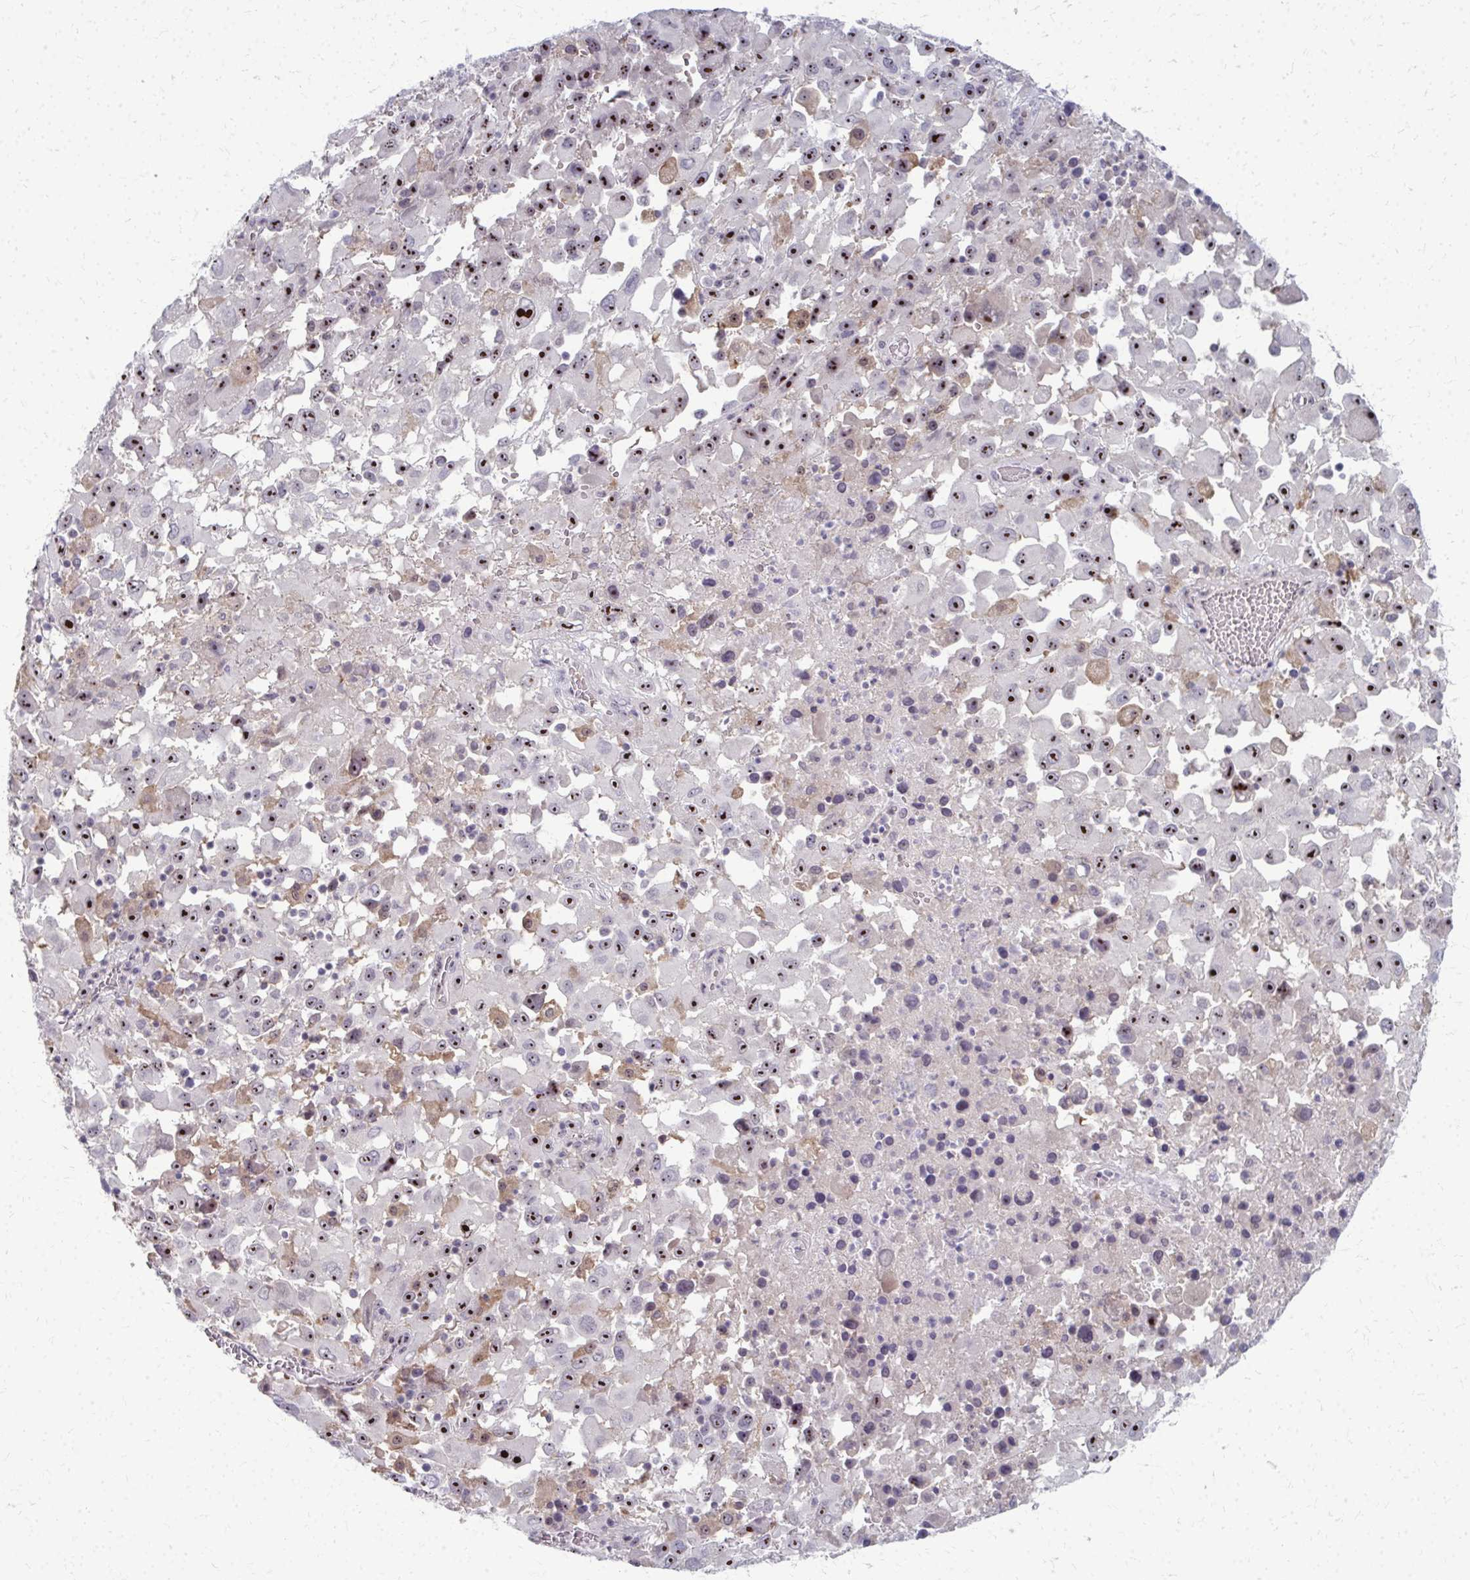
{"staining": {"intensity": "moderate", "quantity": ">75%", "location": "nuclear"}, "tissue": "melanoma", "cell_type": "Tumor cells", "image_type": "cancer", "snomed": [{"axis": "morphology", "description": "Malignant melanoma, Metastatic site"}, {"axis": "topography", "description": "Soft tissue"}], "caption": "Moderate nuclear protein expression is appreciated in approximately >75% of tumor cells in melanoma.", "gene": "NUDT16", "patient": {"sex": "male", "age": 50}}